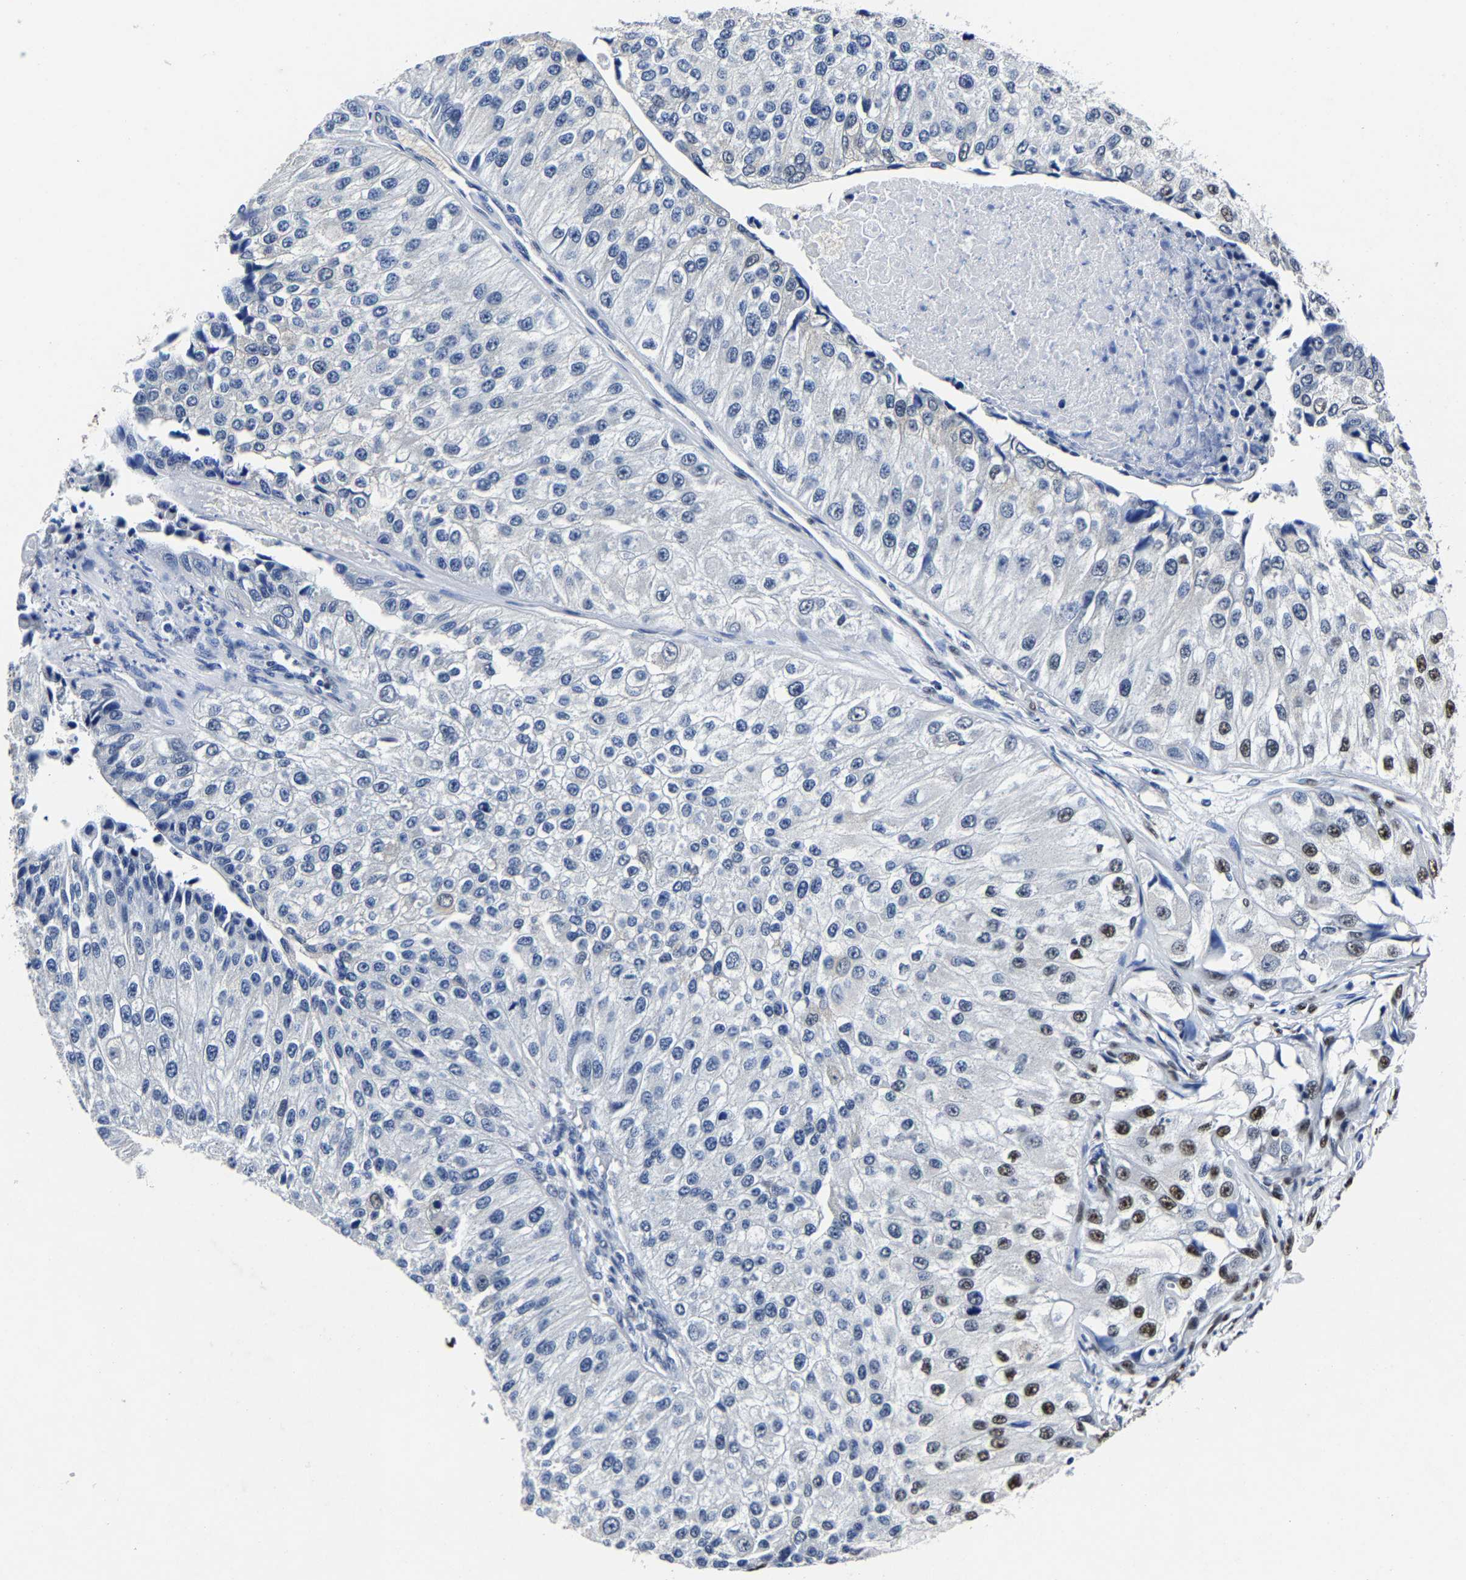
{"staining": {"intensity": "moderate", "quantity": "<25%", "location": "nuclear"}, "tissue": "urothelial cancer", "cell_type": "Tumor cells", "image_type": "cancer", "snomed": [{"axis": "morphology", "description": "Urothelial carcinoma, High grade"}, {"axis": "topography", "description": "Kidney"}, {"axis": "topography", "description": "Urinary bladder"}], "caption": "Immunohistochemistry (DAB) staining of human urothelial cancer displays moderate nuclear protein expression in approximately <25% of tumor cells.", "gene": "RBM45", "patient": {"sex": "male", "age": 77}}